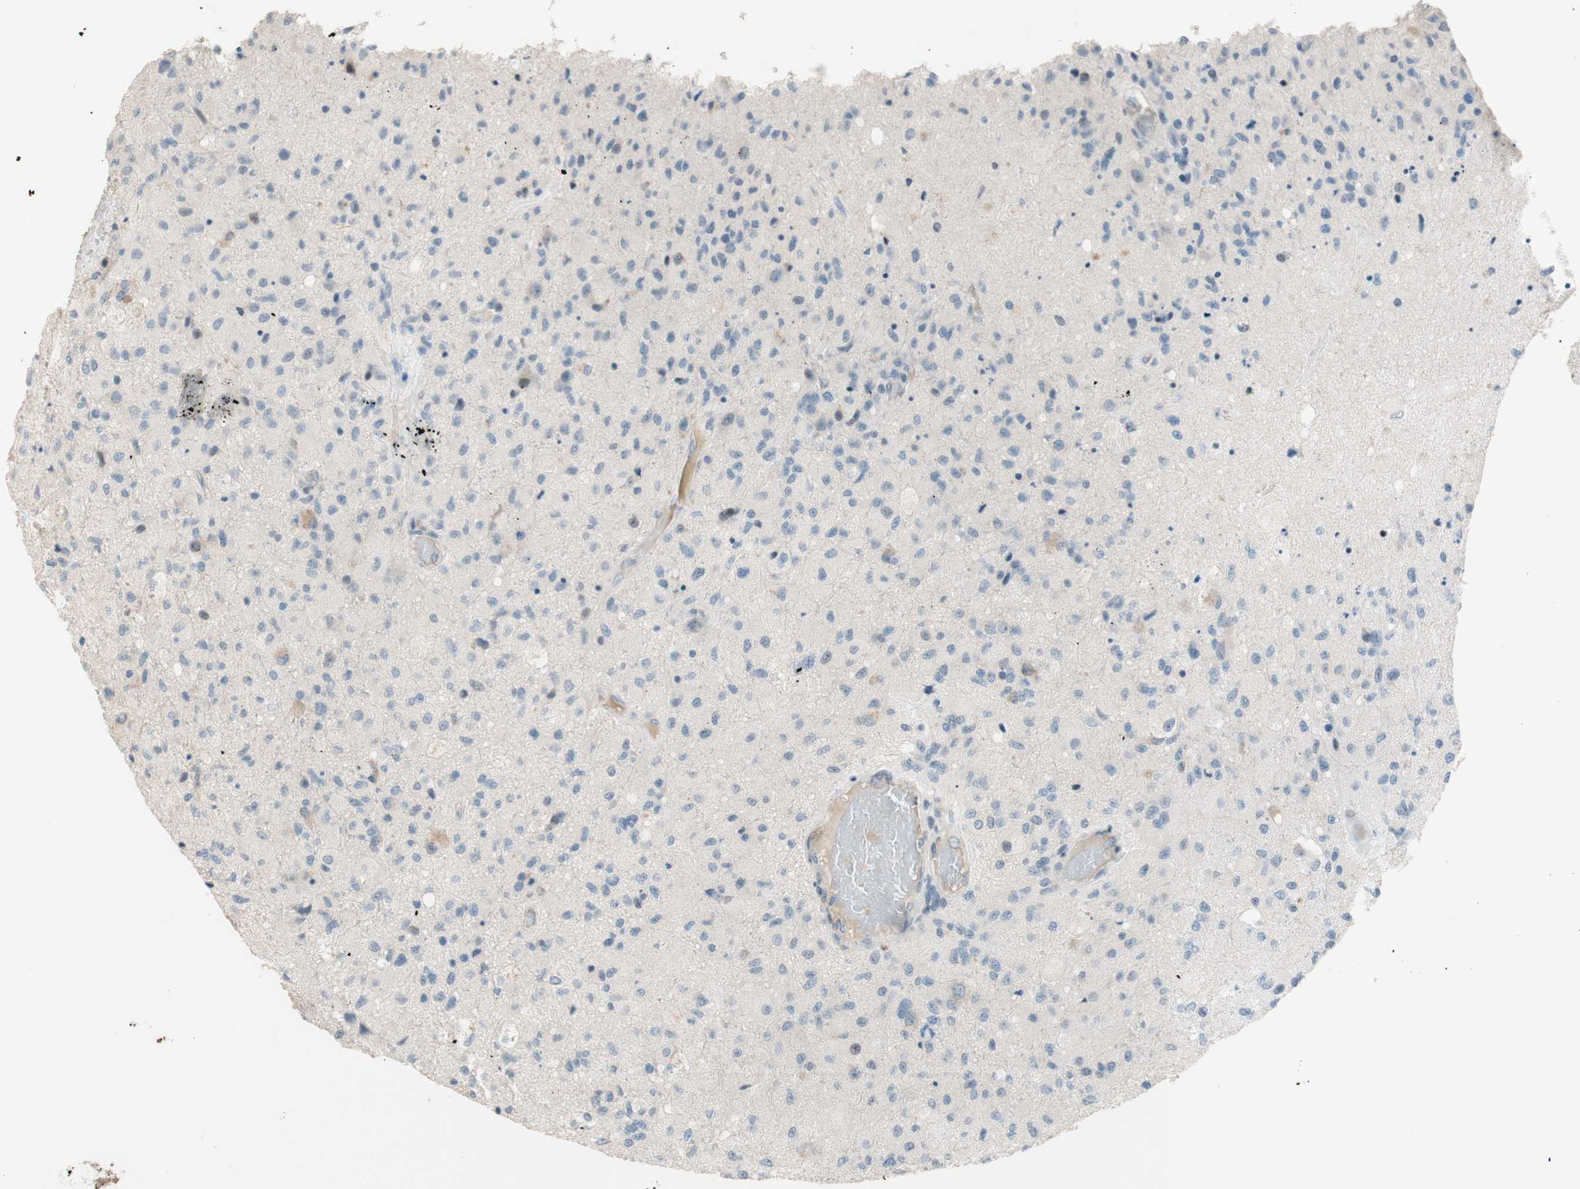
{"staining": {"intensity": "negative", "quantity": "none", "location": "none"}, "tissue": "glioma", "cell_type": "Tumor cells", "image_type": "cancer", "snomed": [{"axis": "morphology", "description": "Normal tissue, NOS"}, {"axis": "morphology", "description": "Glioma, malignant, High grade"}, {"axis": "topography", "description": "Cerebral cortex"}], "caption": "Immunohistochemical staining of human glioma reveals no significant expression in tumor cells.", "gene": "JPH1", "patient": {"sex": "male", "age": 77}}